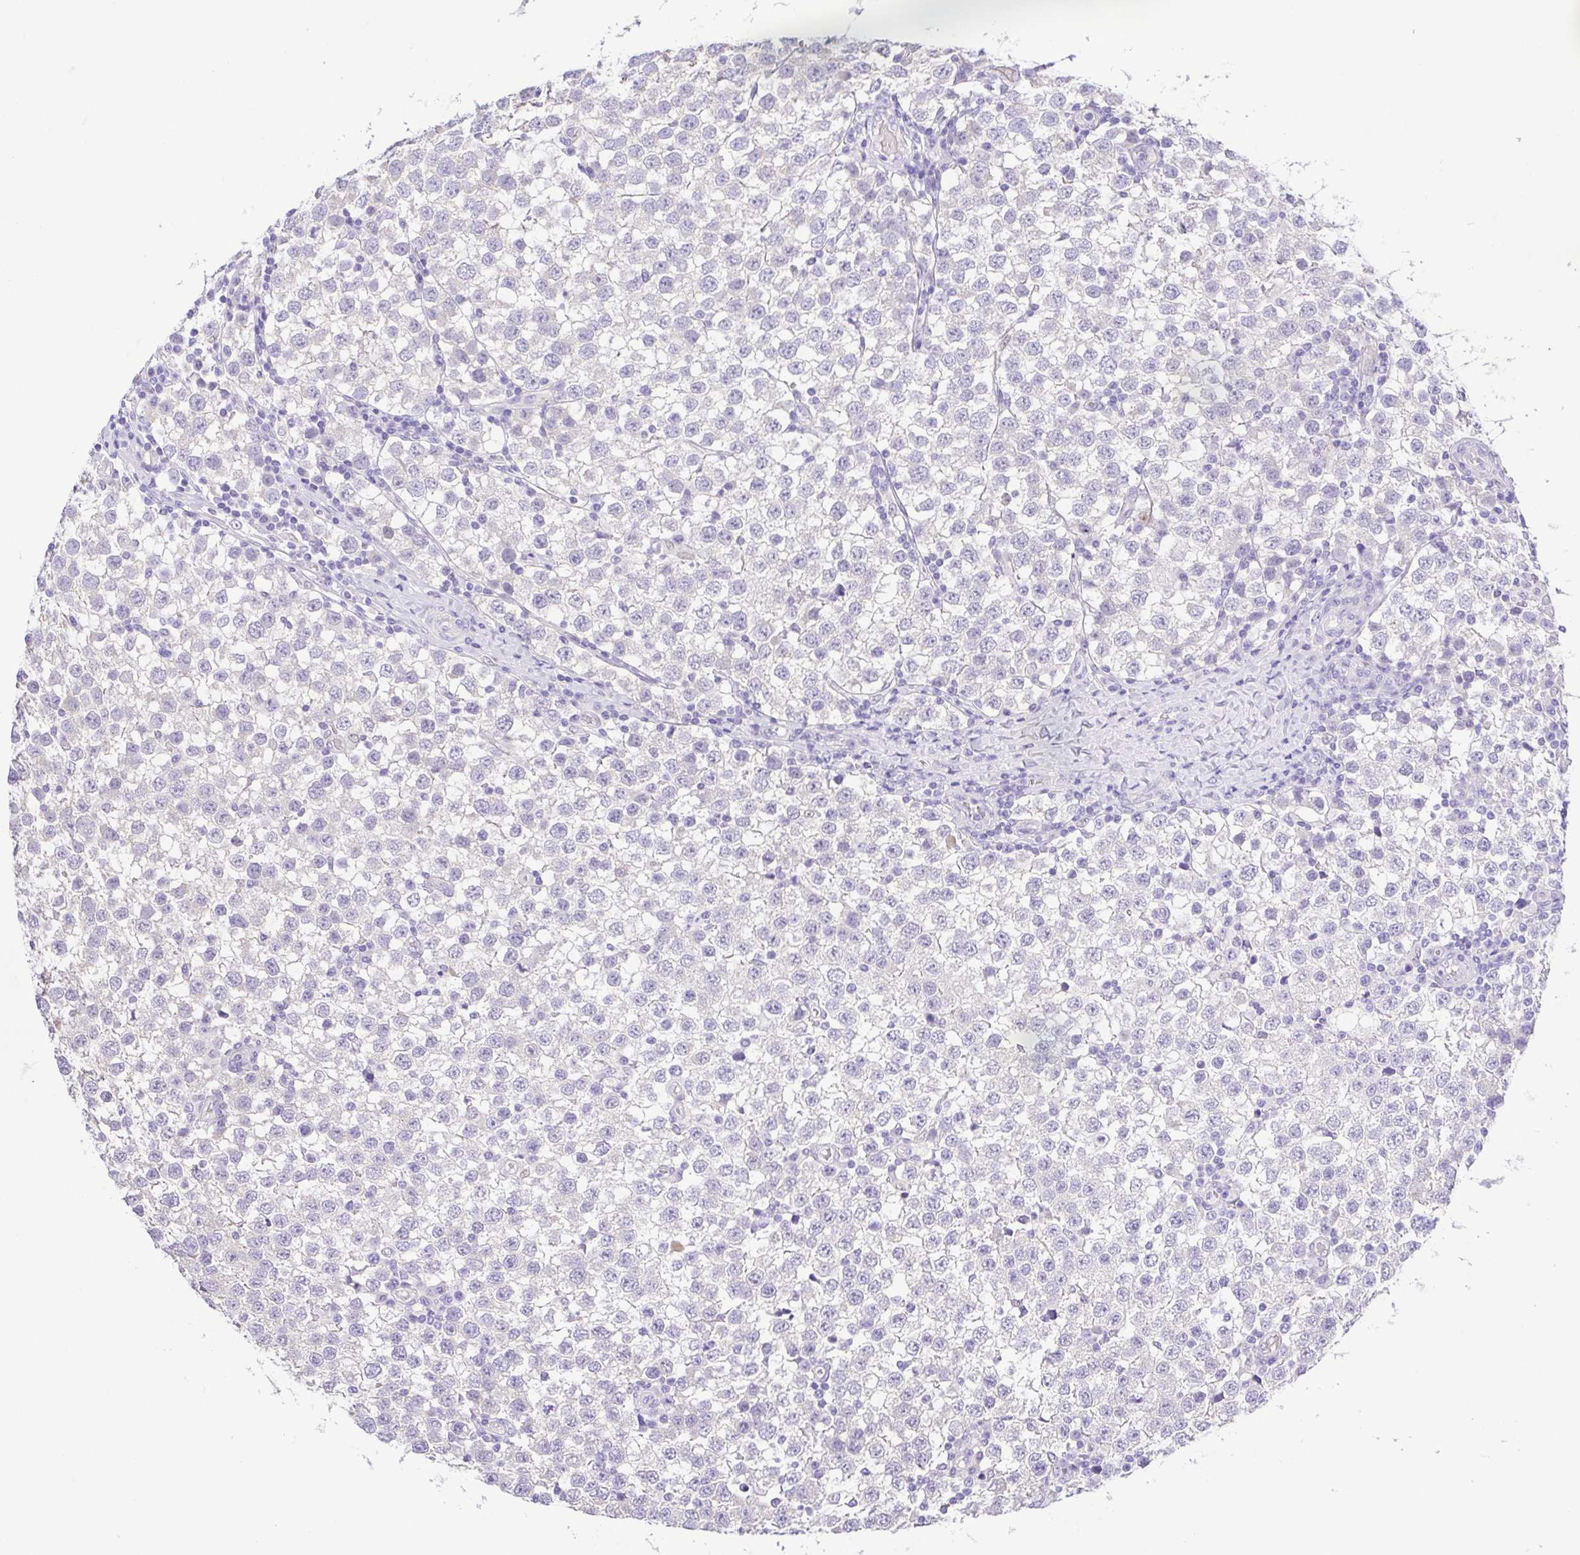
{"staining": {"intensity": "negative", "quantity": "none", "location": "none"}, "tissue": "testis cancer", "cell_type": "Tumor cells", "image_type": "cancer", "snomed": [{"axis": "morphology", "description": "Seminoma, NOS"}, {"axis": "topography", "description": "Testis"}], "caption": "Testis seminoma was stained to show a protein in brown. There is no significant staining in tumor cells.", "gene": "EPB42", "patient": {"sex": "male", "age": 34}}